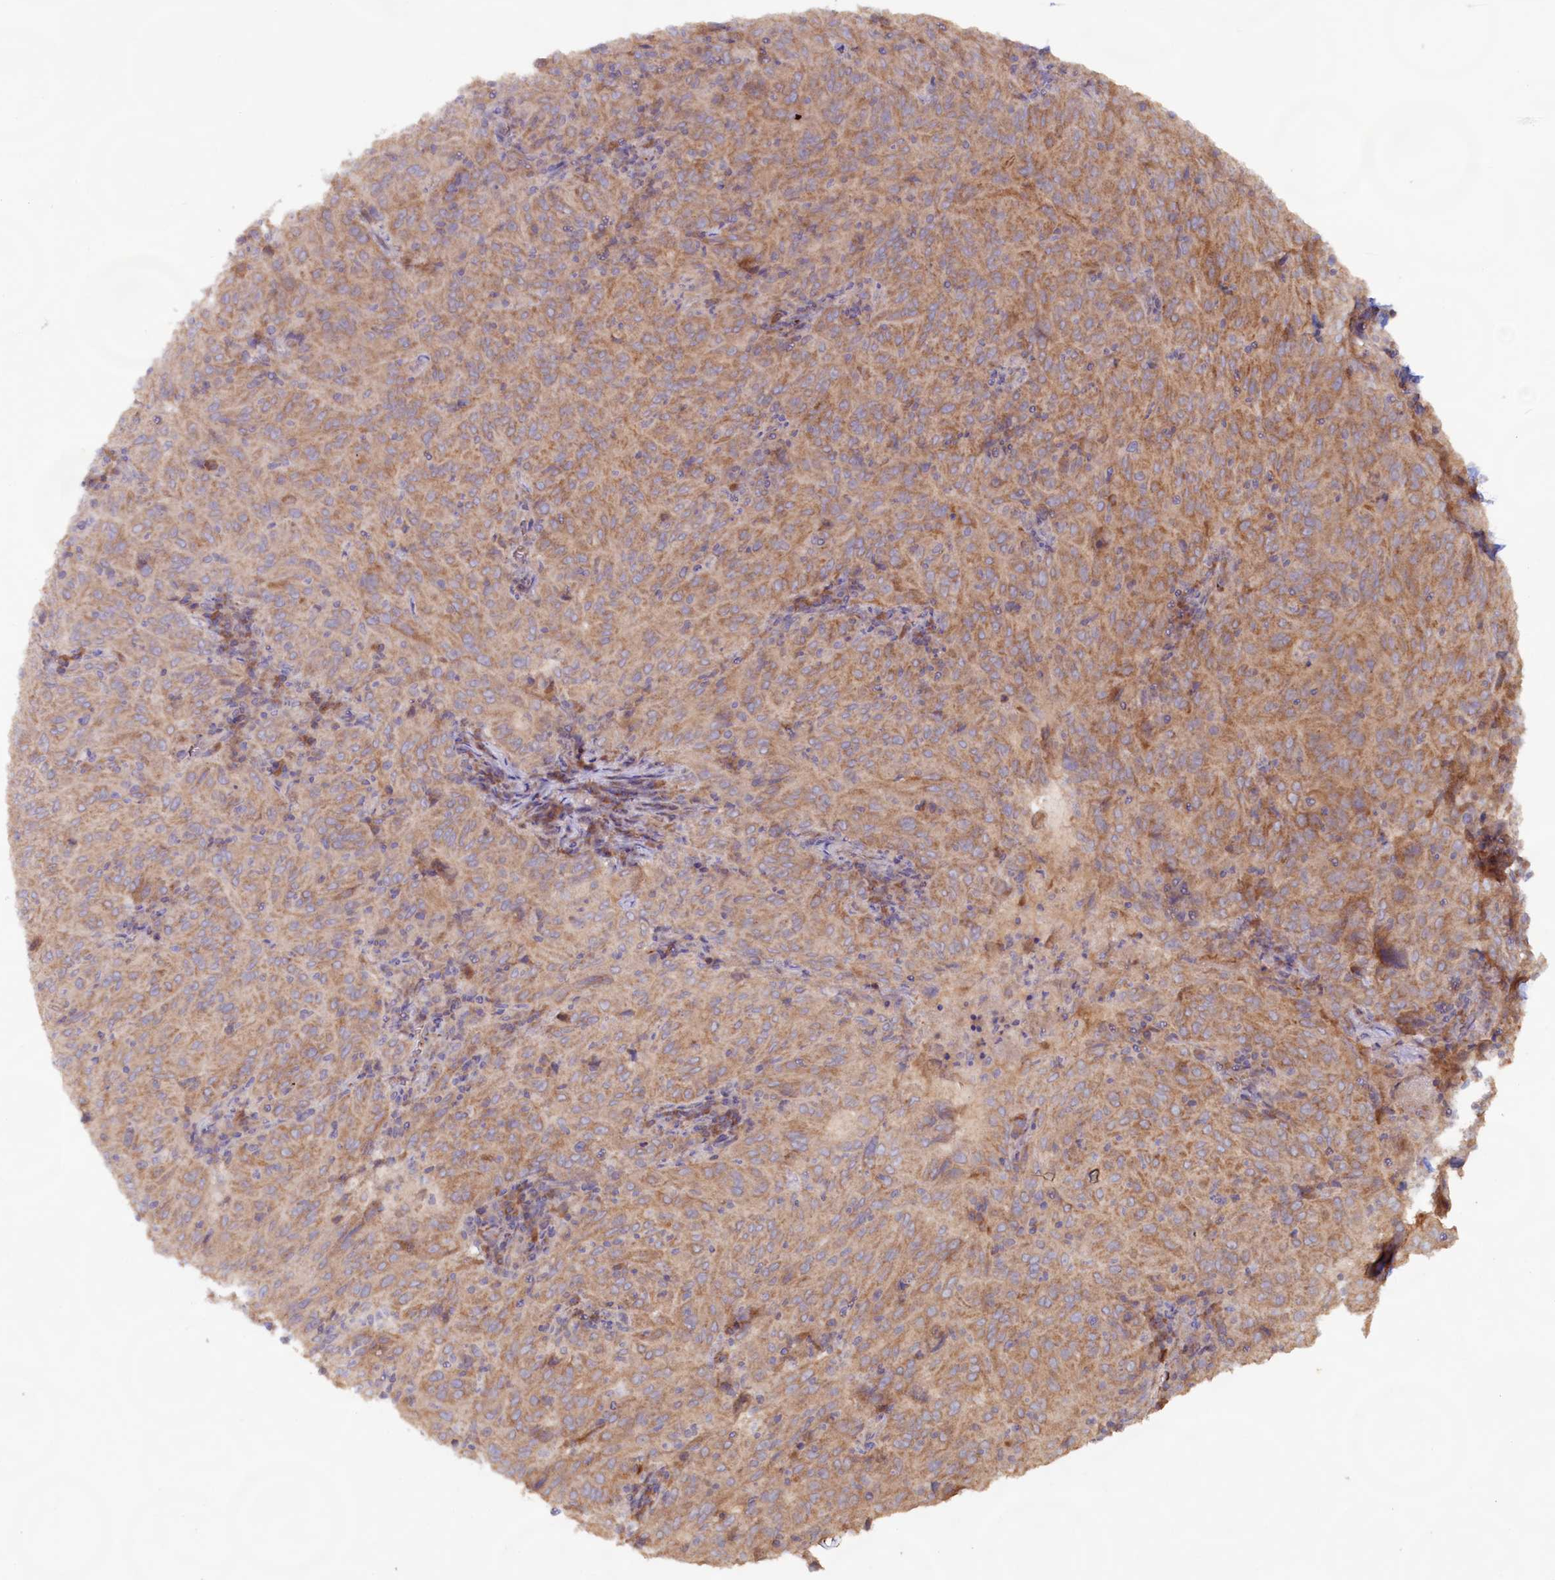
{"staining": {"intensity": "moderate", "quantity": "25%-75%", "location": "cytoplasmic/membranous"}, "tissue": "pancreatic cancer", "cell_type": "Tumor cells", "image_type": "cancer", "snomed": [{"axis": "morphology", "description": "Adenocarcinoma, NOS"}, {"axis": "topography", "description": "Pancreas"}], "caption": "The histopathology image reveals immunohistochemical staining of pancreatic cancer (adenocarcinoma). There is moderate cytoplasmic/membranous staining is seen in about 25%-75% of tumor cells.", "gene": "FUNDC1", "patient": {"sex": "male", "age": 63}}